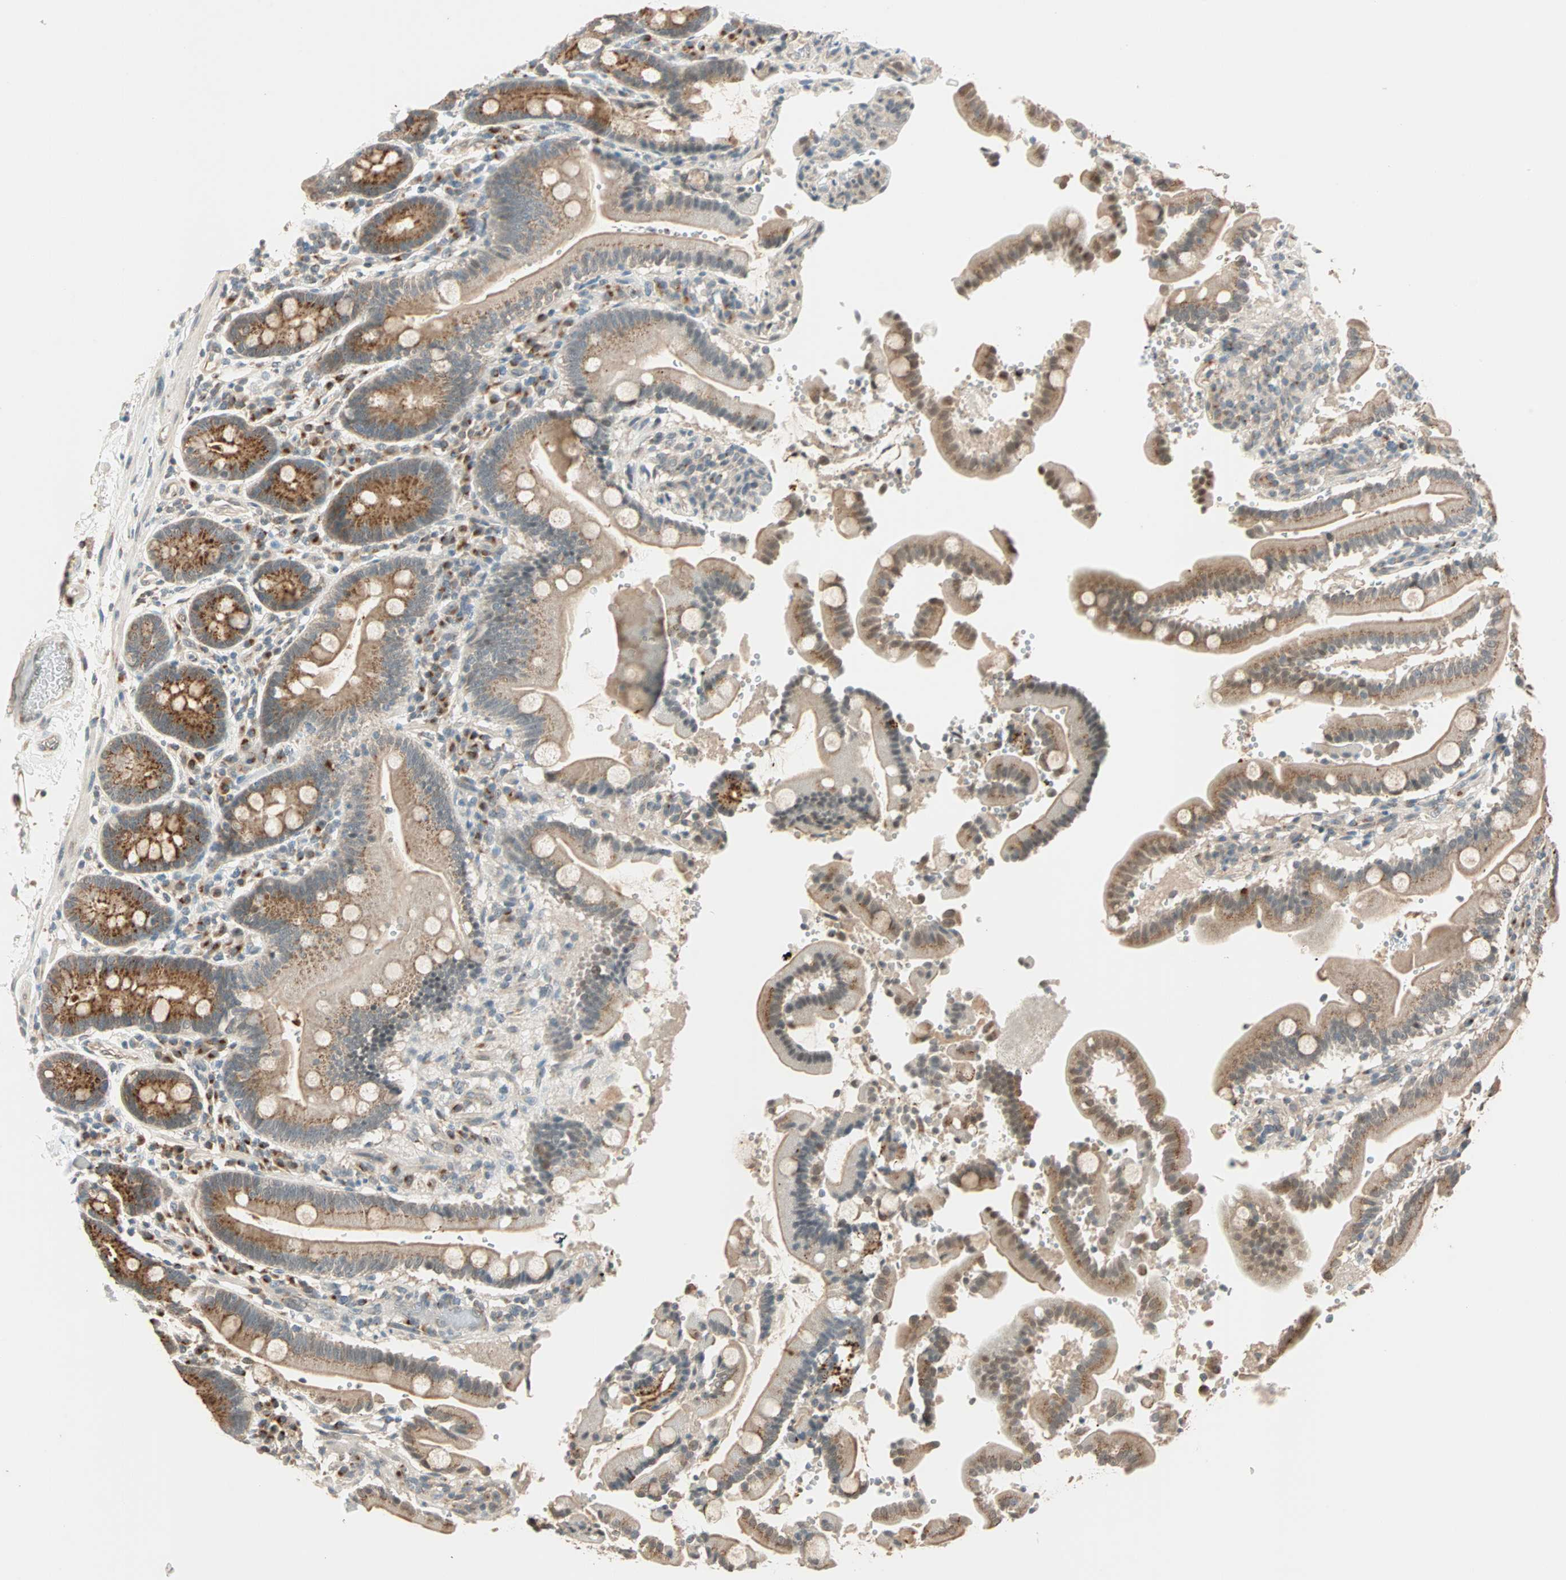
{"staining": {"intensity": "weak", "quantity": ">75%", "location": "cytoplasmic/membranous"}, "tissue": "duodenum", "cell_type": "Glandular cells", "image_type": "normal", "snomed": [{"axis": "morphology", "description": "Normal tissue, NOS"}, {"axis": "topography", "description": "Small intestine, NOS"}], "caption": "Glandular cells display low levels of weak cytoplasmic/membranous positivity in about >75% of cells in benign duodenum. The staining is performed using DAB (3,3'-diaminobenzidine) brown chromogen to label protein expression. The nuclei are counter-stained blue using hematoxylin.", "gene": "PRDM2", "patient": {"sex": "female", "age": 71}}